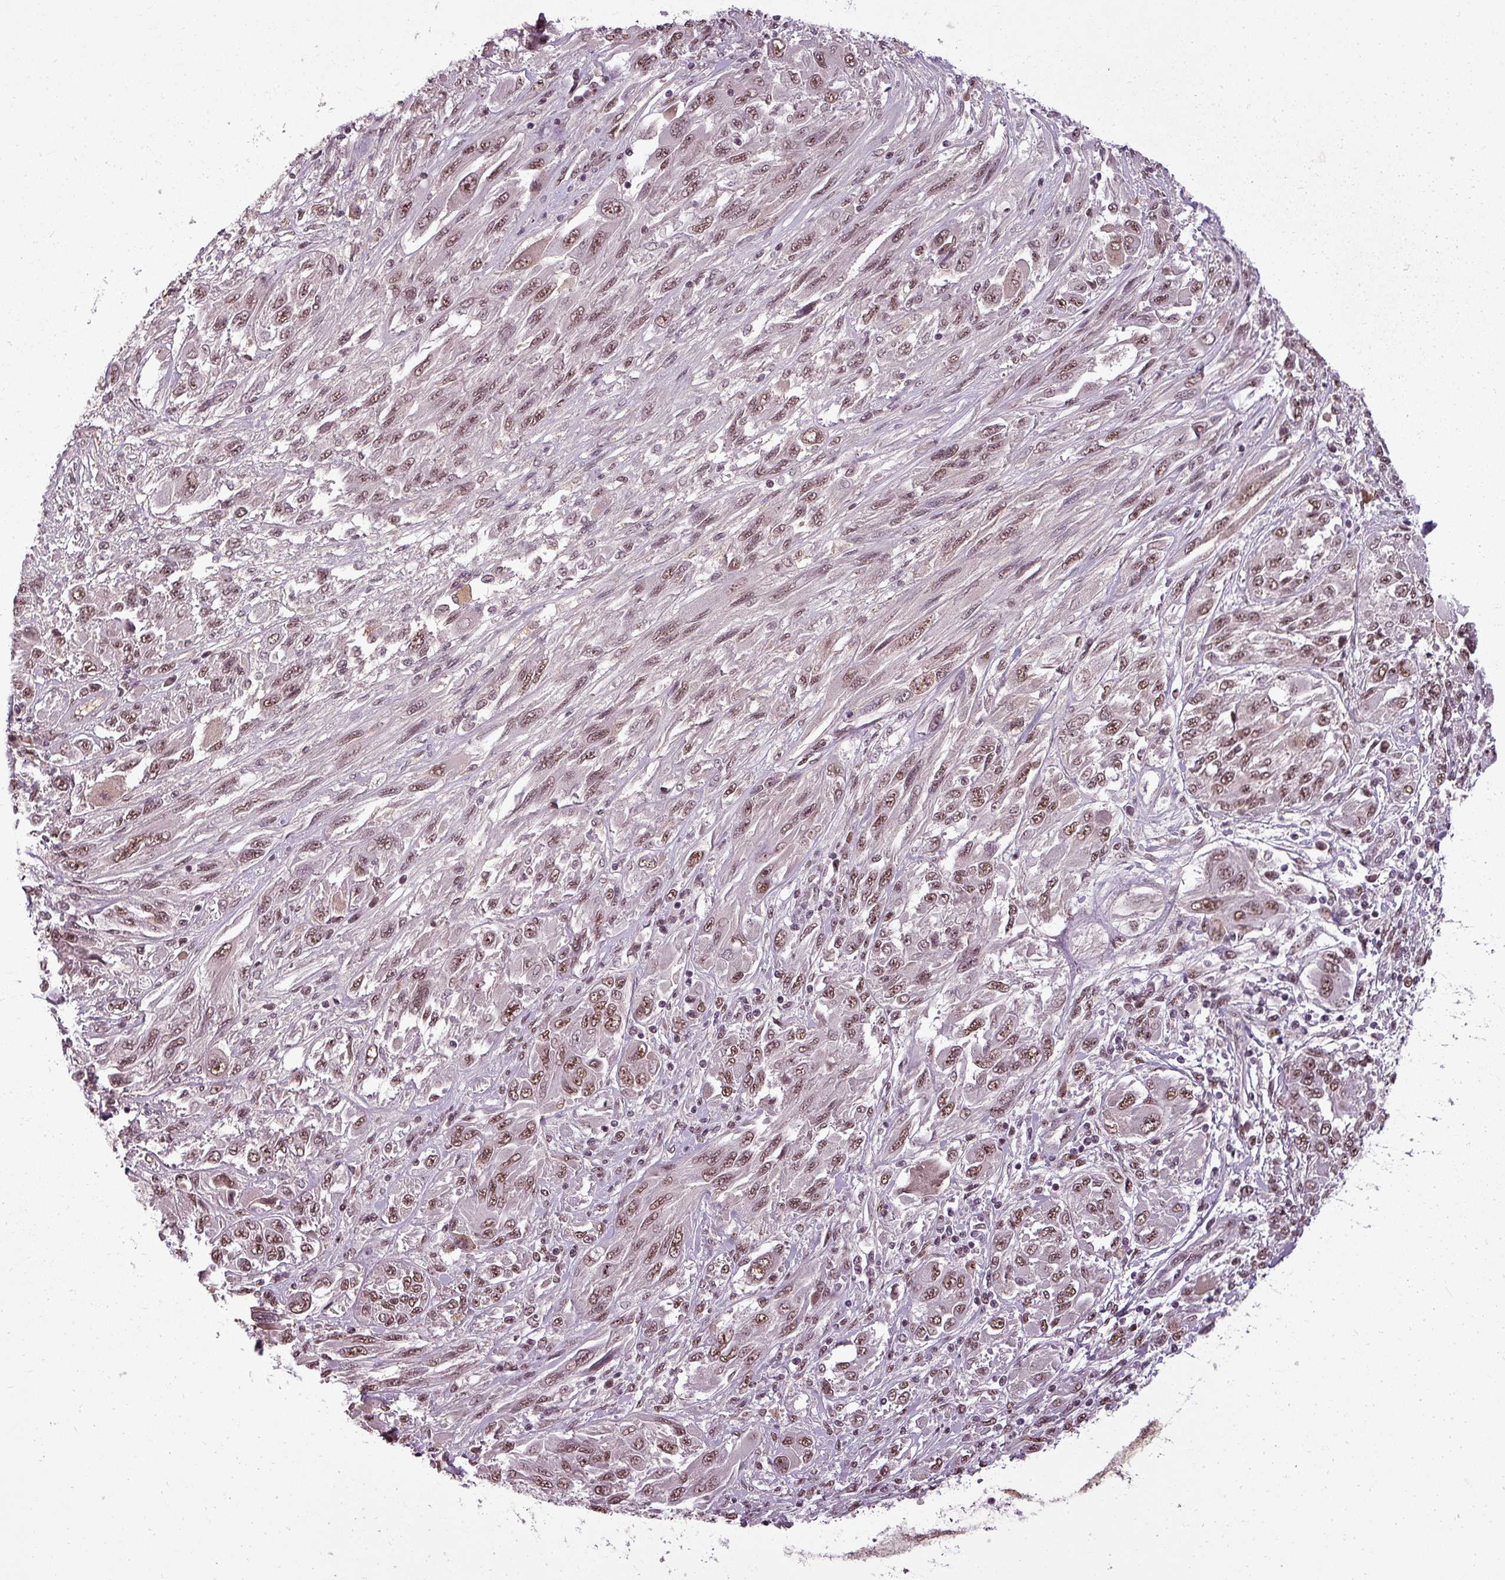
{"staining": {"intensity": "moderate", "quantity": ">75%", "location": "nuclear"}, "tissue": "melanoma", "cell_type": "Tumor cells", "image_type": "cancer", "snomed": [{"axis": "morphology", "description": "Malignant melanoma, NOS"}, {"axis": "topography", "description": "Skin"}], "caption": "Brown immunohistochemical staining in human malignant melanoma reveals moderate nuclear positivity in approximately >75% of tumor cells.", "gene": "BCAS3", "patient": {"sex": "female", "age": 91}}